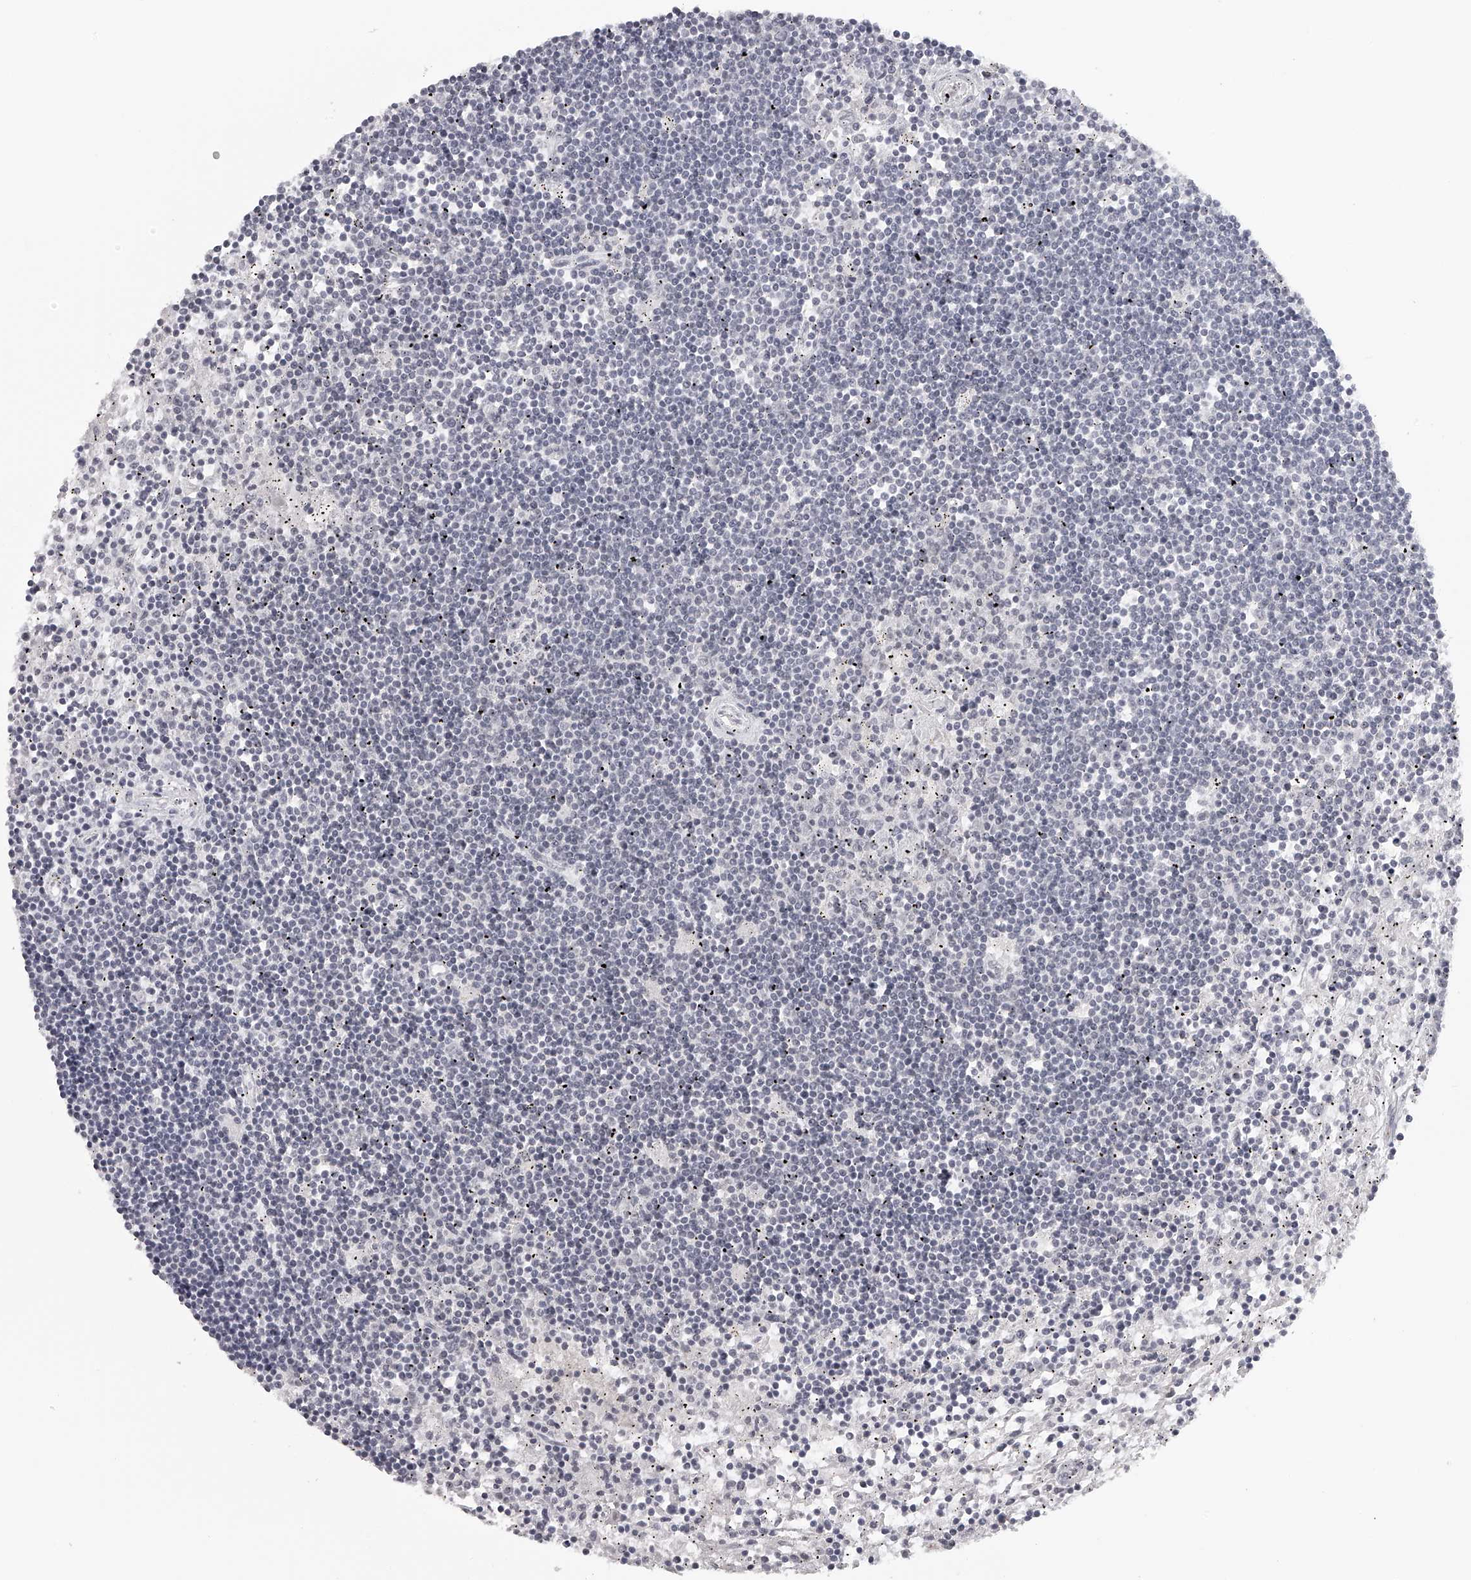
{"staining": {"intensity": "negative", "quantity": "none", "location": "none"}, "tissue": "lymphoma", "cell_type": "Tumor cells", "image_type": "cancer", "snomed": [{"axis": "morphology", "description": "Malignant lymphoma, non-Hodgkin's type, Low grade"}, {"axis": "topography", "description": "Spleen"}], "caption": "Tumor cells are negative for protein expression in human low-grade malignant lymphoma, non-Hodgkin's type.", "gene": "RNF220", "patient": {"sex": "male", "age": 76}}